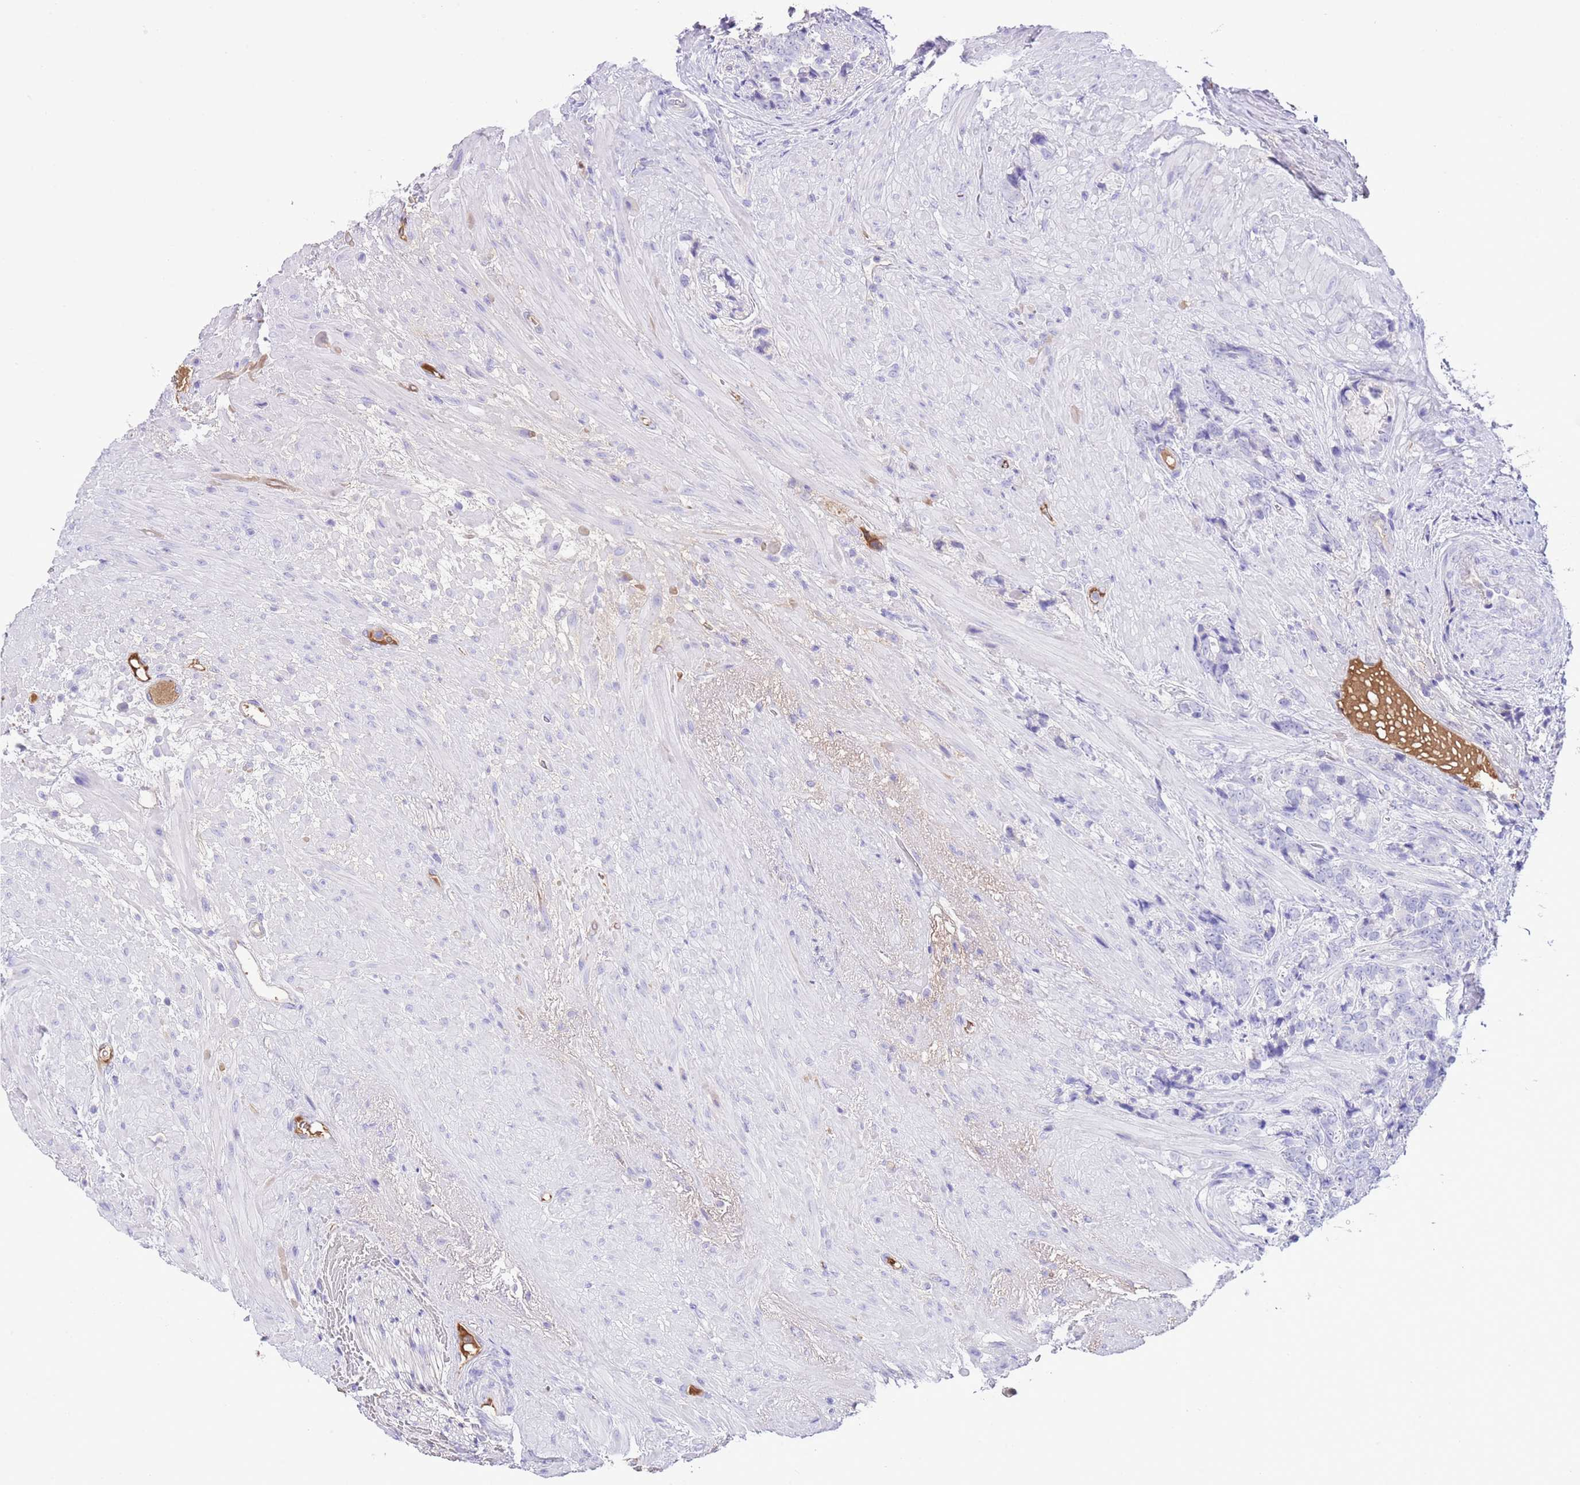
{"staining": {"intensity": "negative", "quantity": "none", "location": "none"}, "tissue": "prostate cancer", "cell_type": "Tumor cells", "image_type": "cancer", "snomed": [{"axis": "morphology", "description": "Adenocarcinoma, High grade"}, {"axis": "topography", "description": "Prostate"}], "caption": "High power microscopy photomicrograph of an IHC micrograph of adenocarcinoma (high-grade) (prostate), revealing no significant staining in tumor cells.", "gene": "IGF1", "patient": {"sex": "male", "age": 74}}